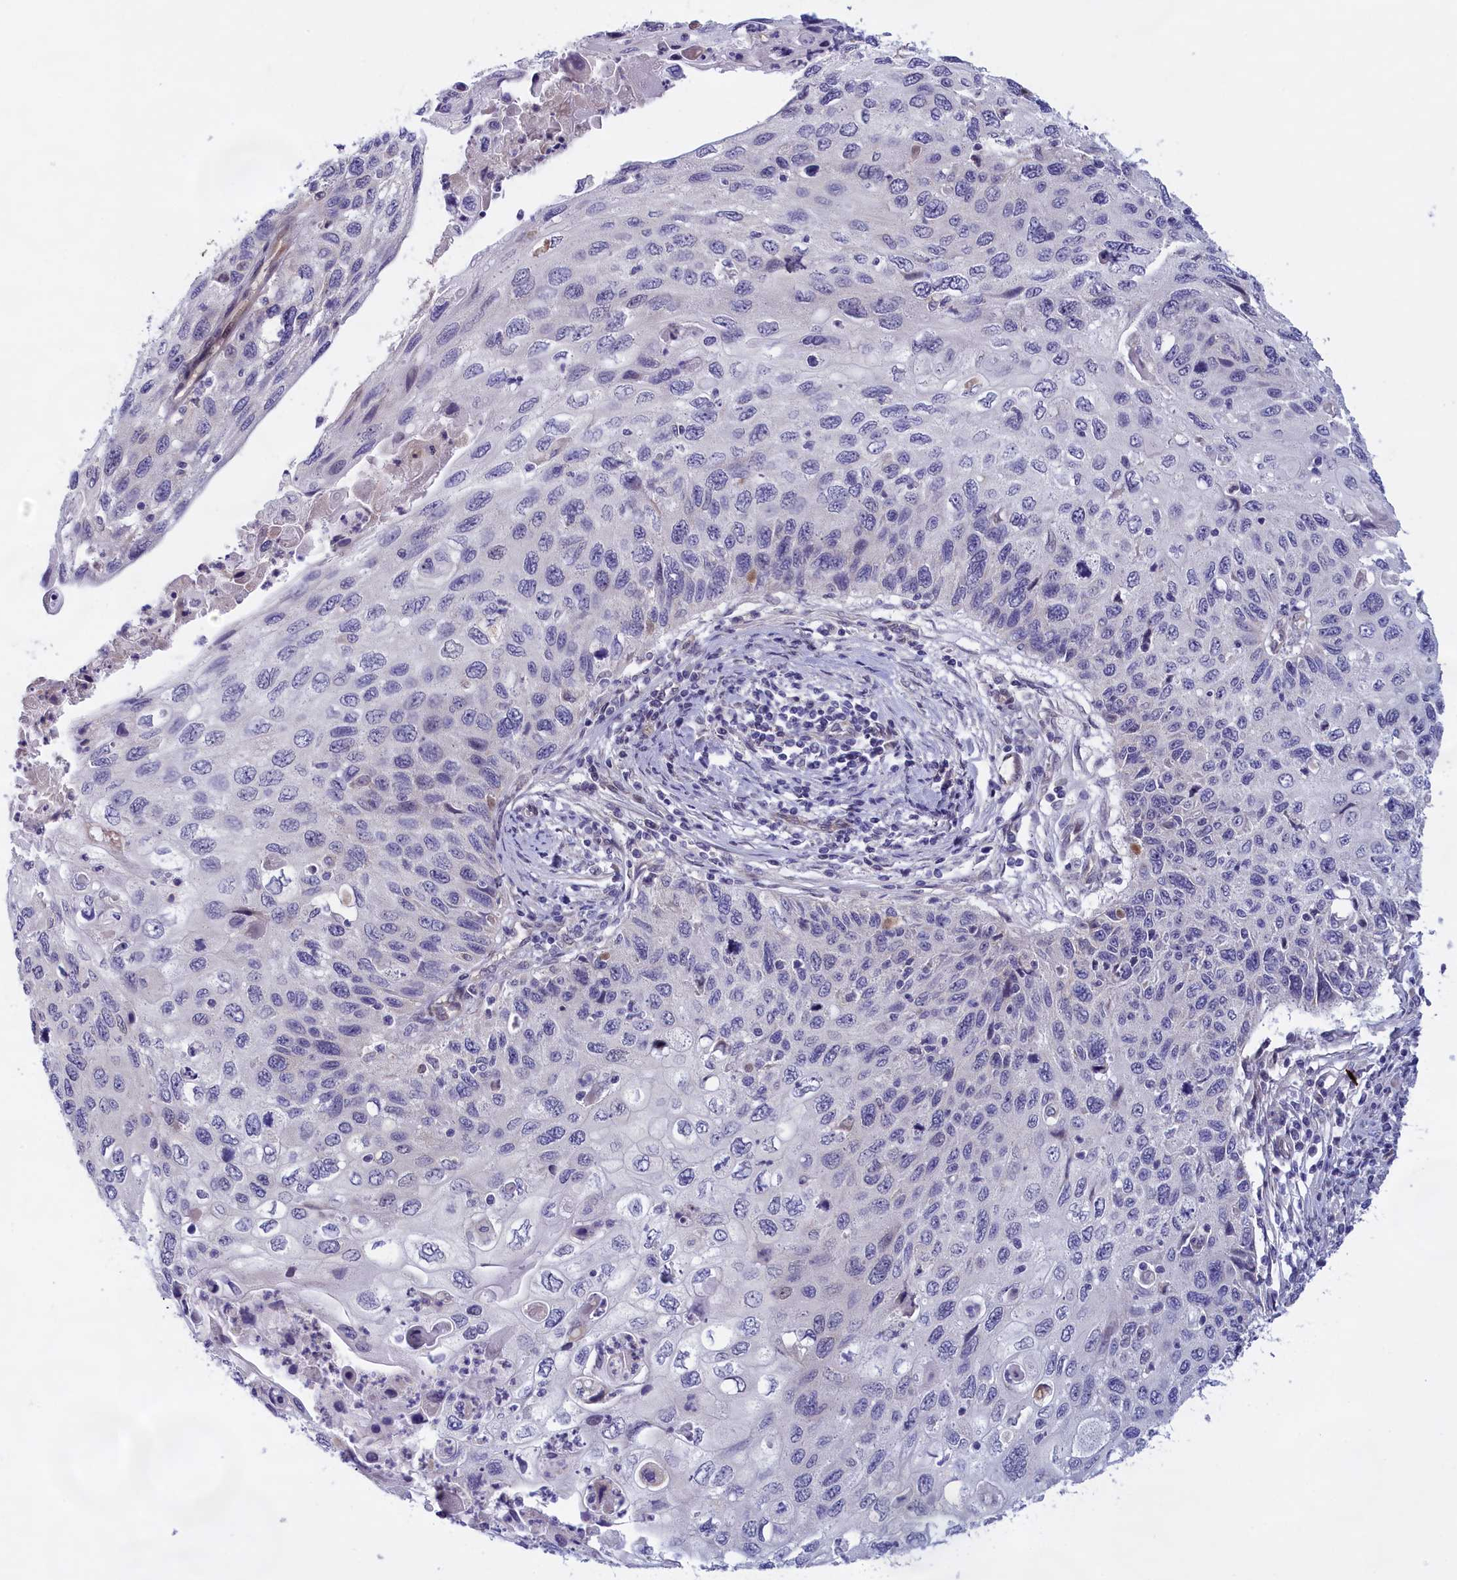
{"staining": {"intensity": "negative", "quantity": "none", "location": "none"}, "tissue": "cervical cancer", "cell_type": "Tumor cells", "image_type": "cancer", "snomed": [{"axis": "morphology", "description": "Squamous cell carcinoma, NOS"}, {"axis": "topography", "description": "Cervix"}], "caption": "This is an immunohistochemistry (IHC) histopathology image of cervical squamous cell carcinoma. There is no expression in tumor cells.", "gene": "IGFALS", "patient": {"sex": "female", "age": 70}}